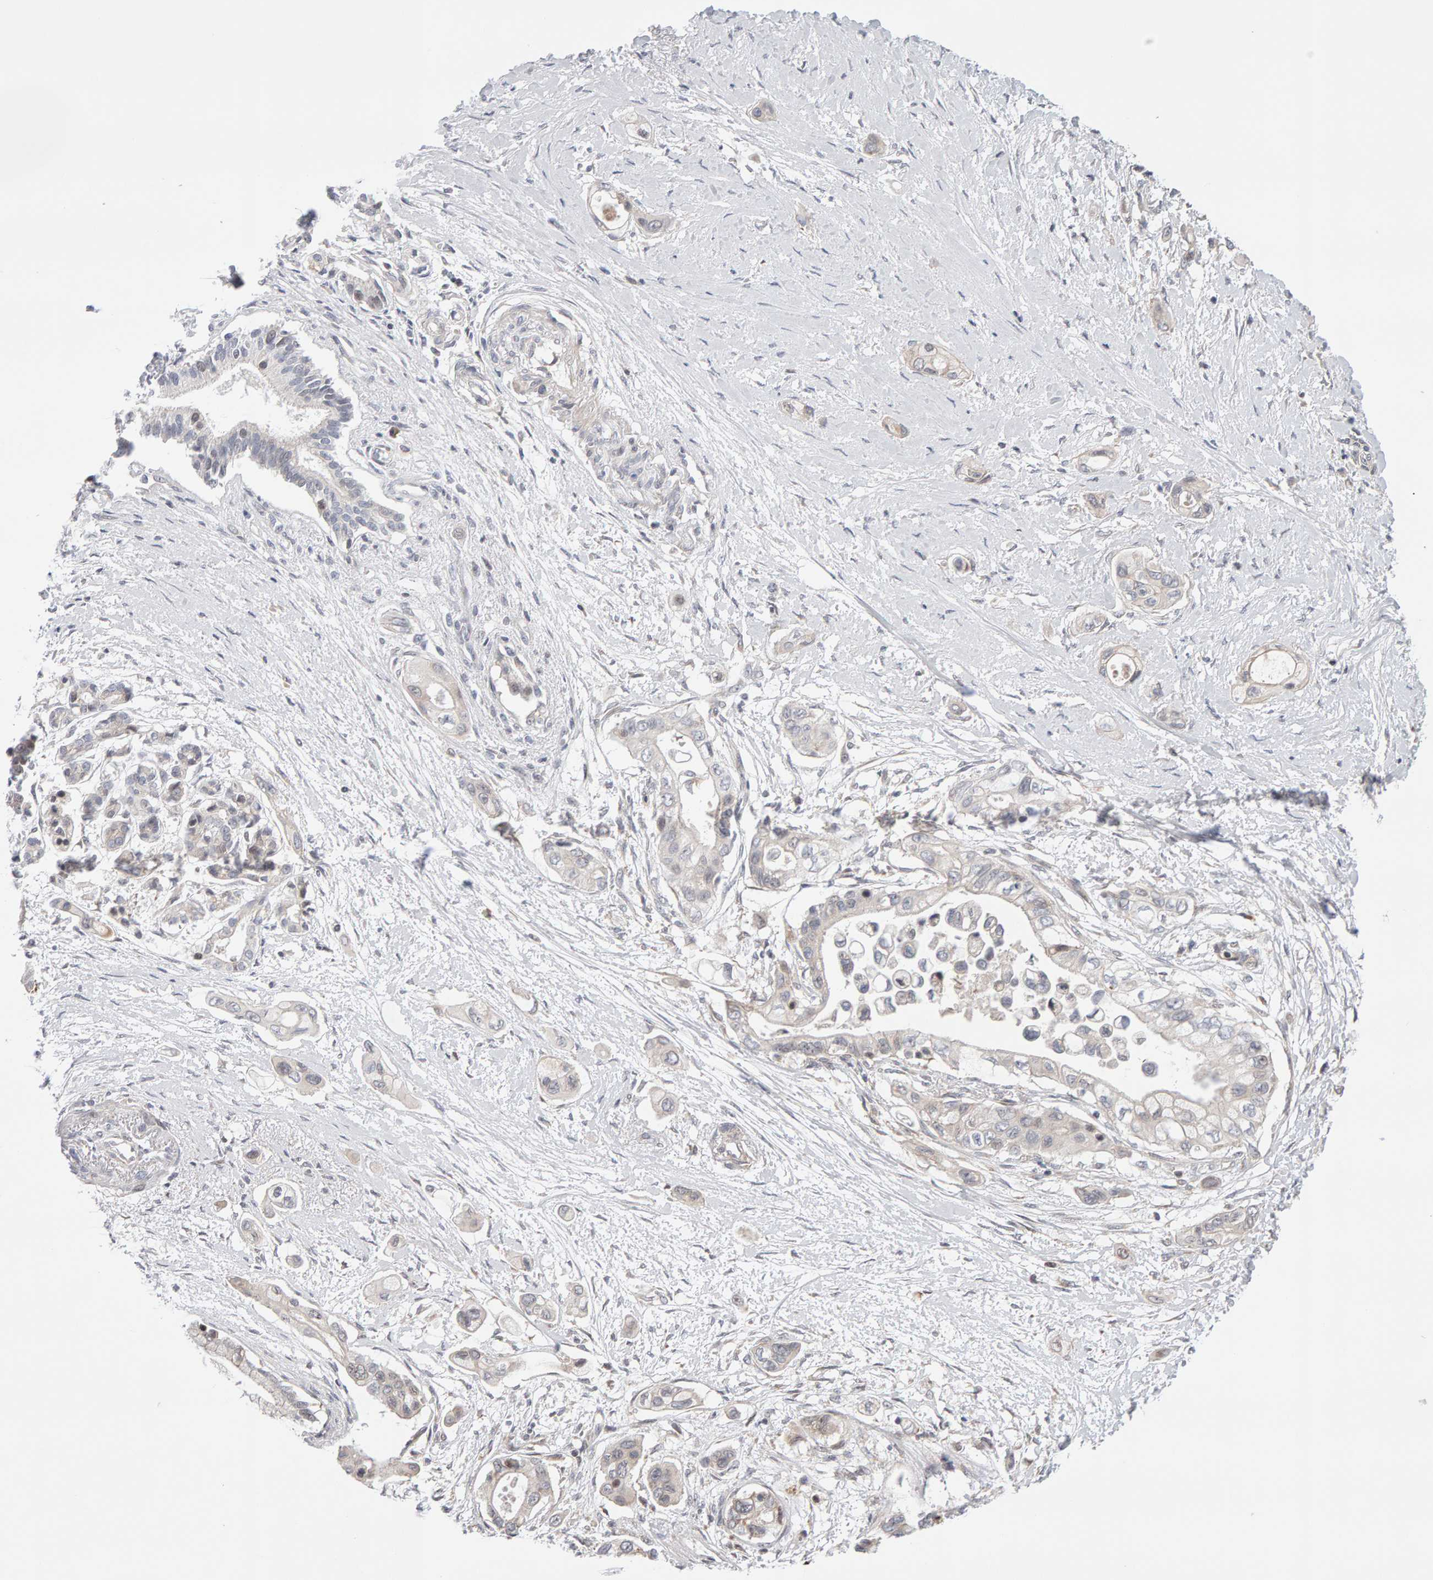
{"staining": {"intensity": "negative", "quantity": "none", "location": "none"}, "tissue": "pancreatic cancer", "cell_type": "Tumor cells", "image_type": "cancer", "snomed": [{"axis": "morphology", "description": "Adenocarcinoma, NOS"}, {"axis": "topography", "description": "Pancreas"}], "caption": "Immunohistochemistry (IHC) image of neoplastic tissue: pancreatic cancer (adenocarcinoma) stained with DAB (3,3'-diaminobenzidine) reveals no significant protein positivity in tumor cells. (DAB immunohistochemistry (IHC) visualized using brightfield microscopy, high magnification).", "gene": "LZTS1", "patient": {"sex": "male", "age": 59}}